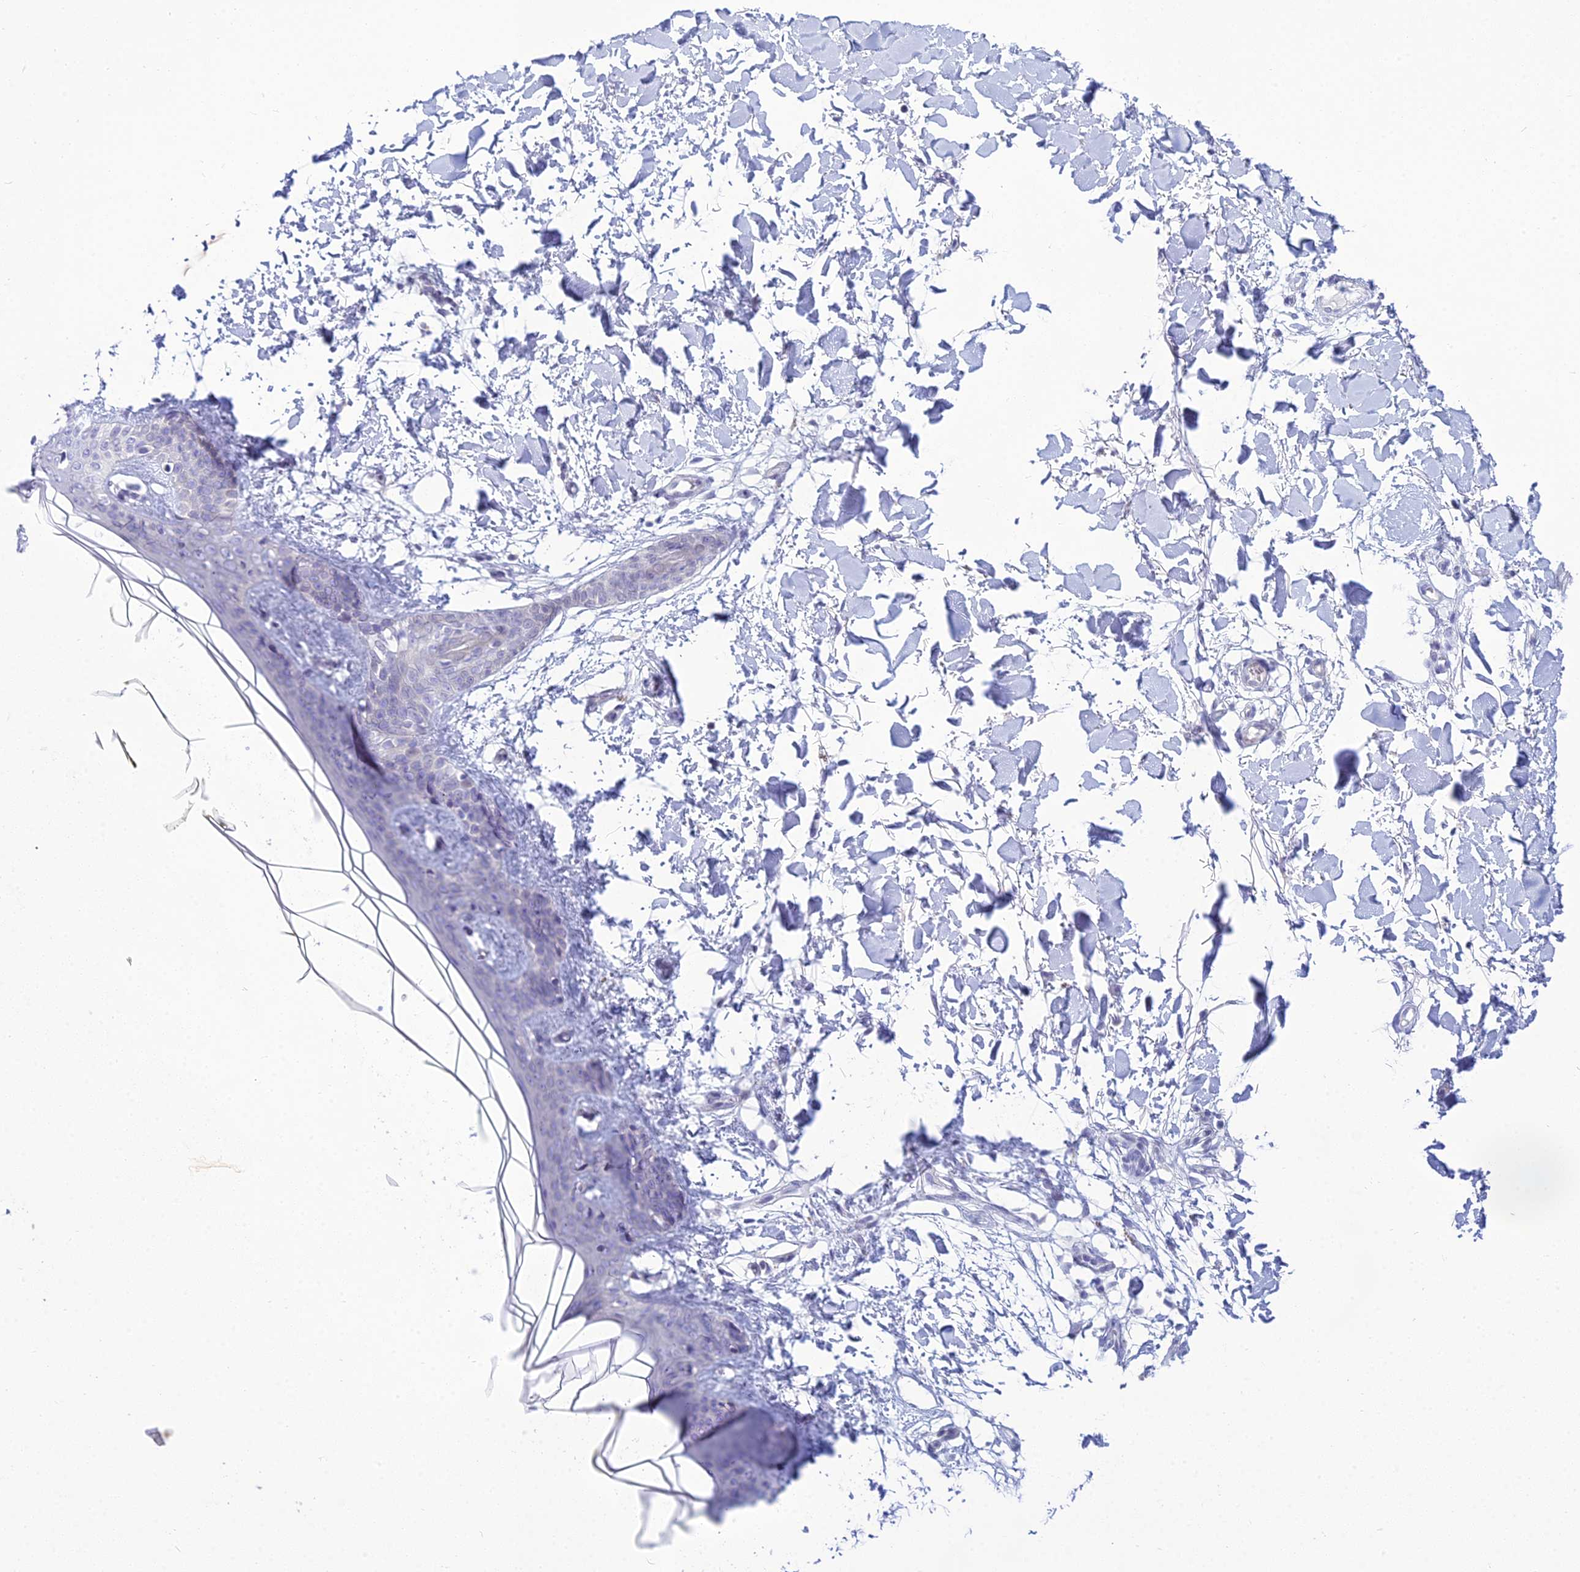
{"staining": {"intensity": "negative", "quantity": "none", "location": "none"}, "tissue": "skin", "cell_type": "Fibroblasts", "image_type": "normal", "snomed": [{"axis": "morphology", "description": "Normal tissue, NOS"}, {"axis": "topography", "description": "Skin"}], "caption": "Immunohistochemistry (IHC) of benign skin reveals no staining in fibroblasts.", "gene": "ZMIZ1", "patient": {"sex": "female", "age": 34}}